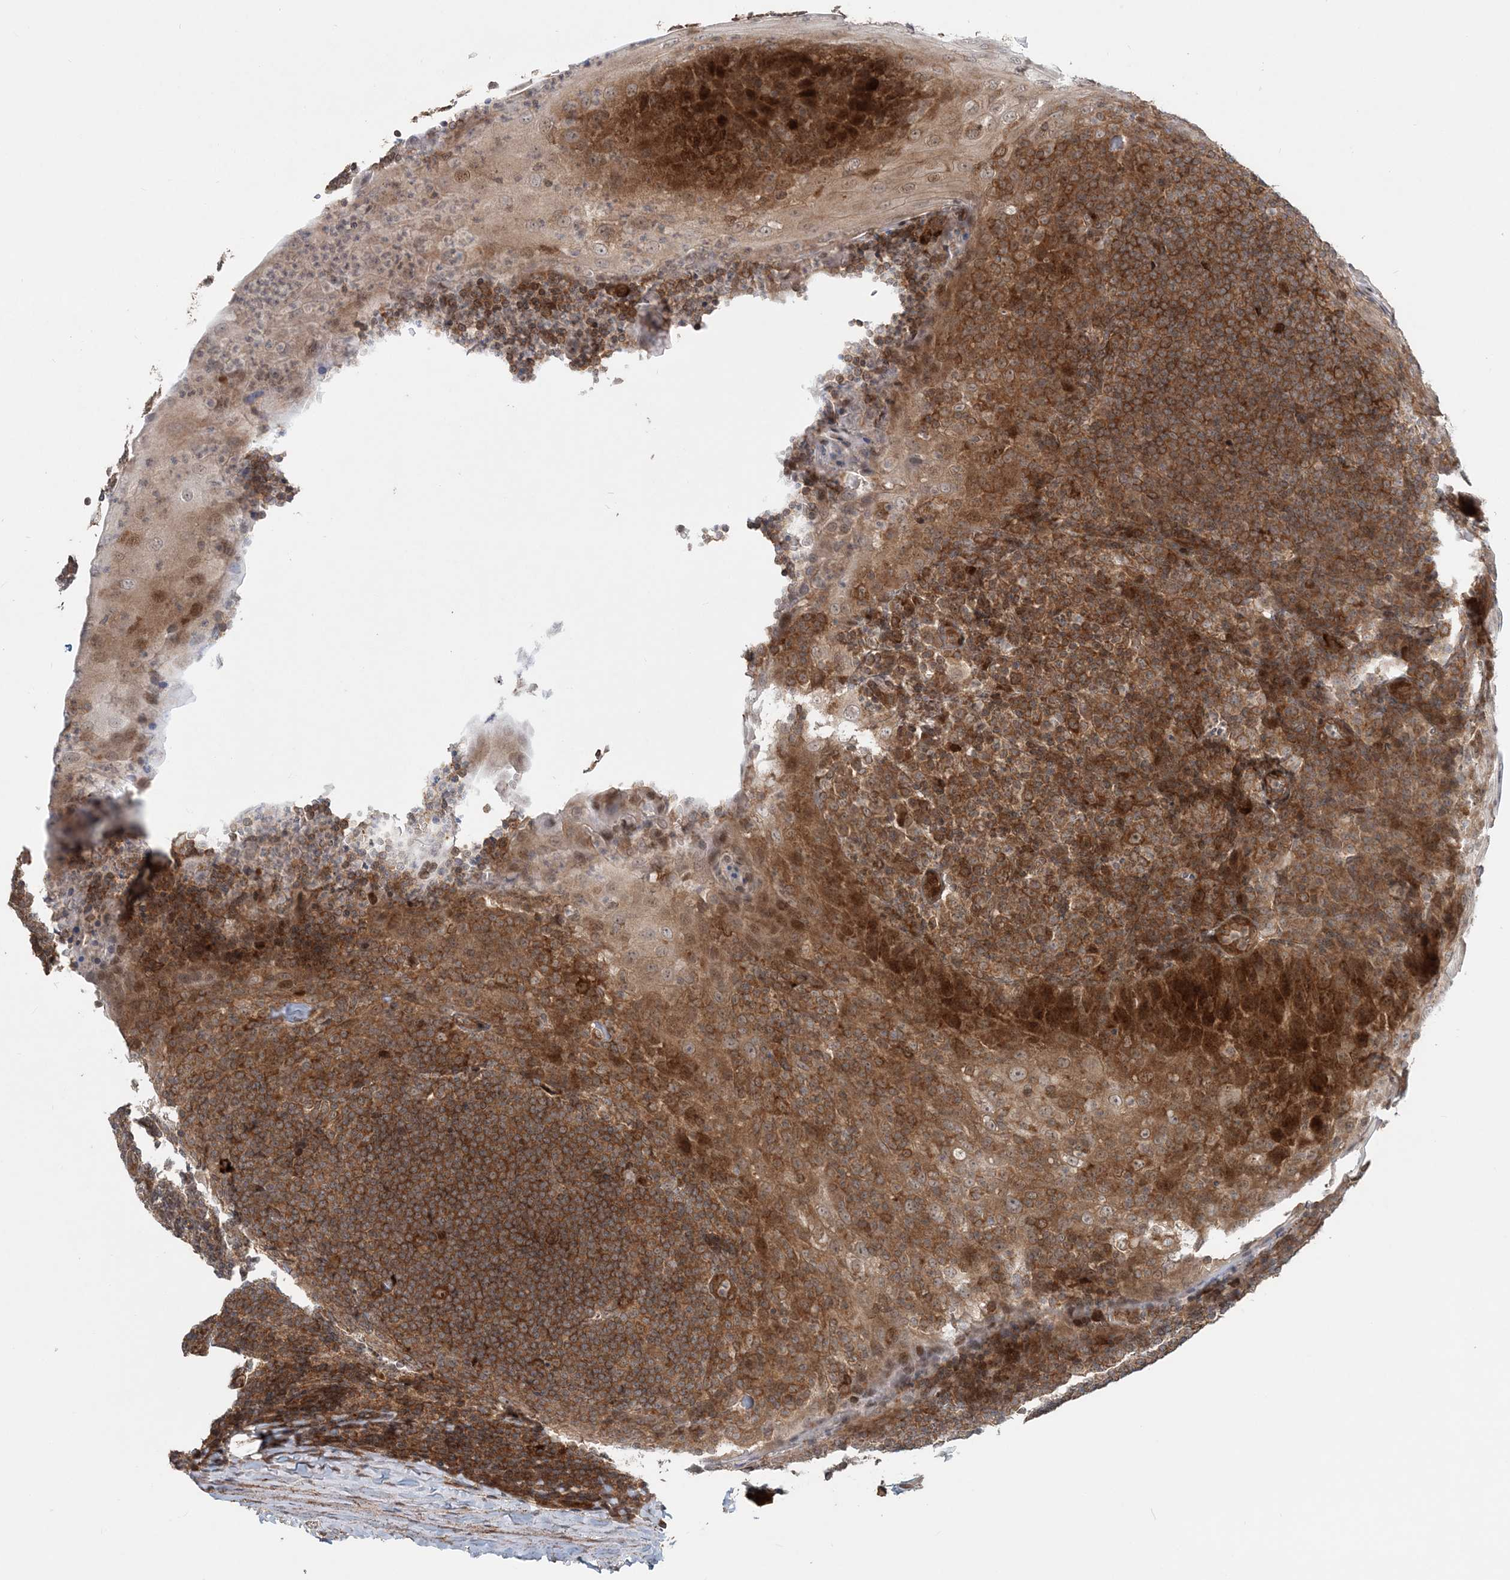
{"staining": {"intensity": "moderate", "quantity": ">75%", "location": "cytoplasmic/membranous"}, "tissue": "tonsil", "cell_type": "Germinal center cells", "image_type": "normal", "snomed": [{"axis": "morphology", "description": "Normal tissue, NOS"}, {"axis": "topography", "description": "Tonsil"}], "caption": "IHC staining of unremarkable tonsil, which reveals medium levels of moderate cytoplasmic/membranous positivity in approximately >75% of germinal center cells indicating moderate cytoplasmic/membranous protein positivity. The staining was performed using DAB (3,3'-diaminobenzidine) (brown) for protein detection and nuclei were counterstained in hematoxylin (blue).", "gene": "GEMIN5", "patient": {"sex": "male", "age": 37}}